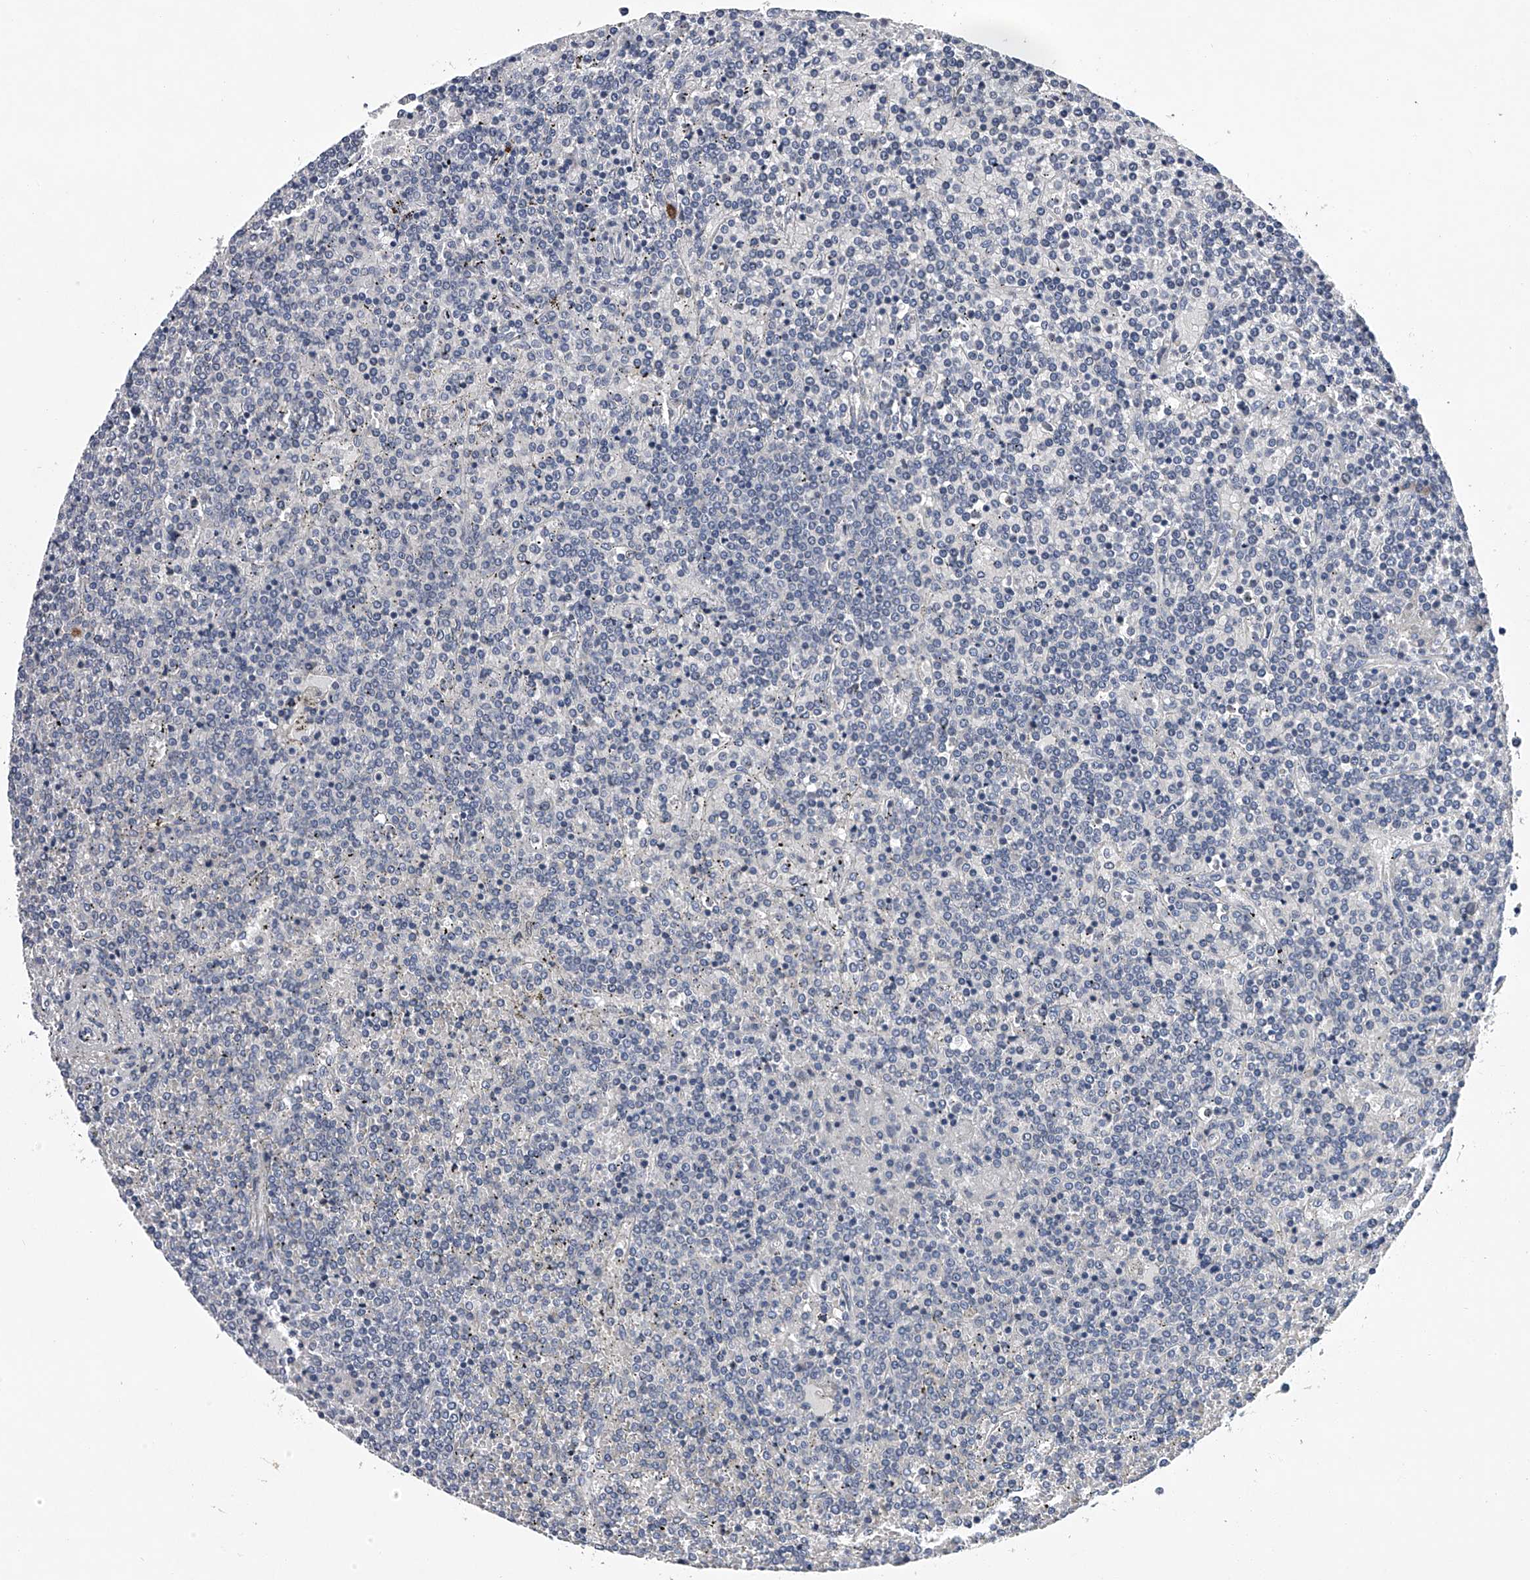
{"staining": {"intensity": "negative", "quantity": "none", "location": "none"}, "tissue": "lymphoma", "cell_type": "Tumor cells", "image_type": "cancer", "snomed": [{"axis": "morphology", "description": "Malignant lymphoma, non-Hodgkin's type, Low grade"}, {"axis": "topography", "description": "Spleen"}], "caption": "Protein analysis of lymphoma reveals no significant expression in tumor cells.", "gene": "RNF5", "patient": {"sex": "female", "age": 19}}